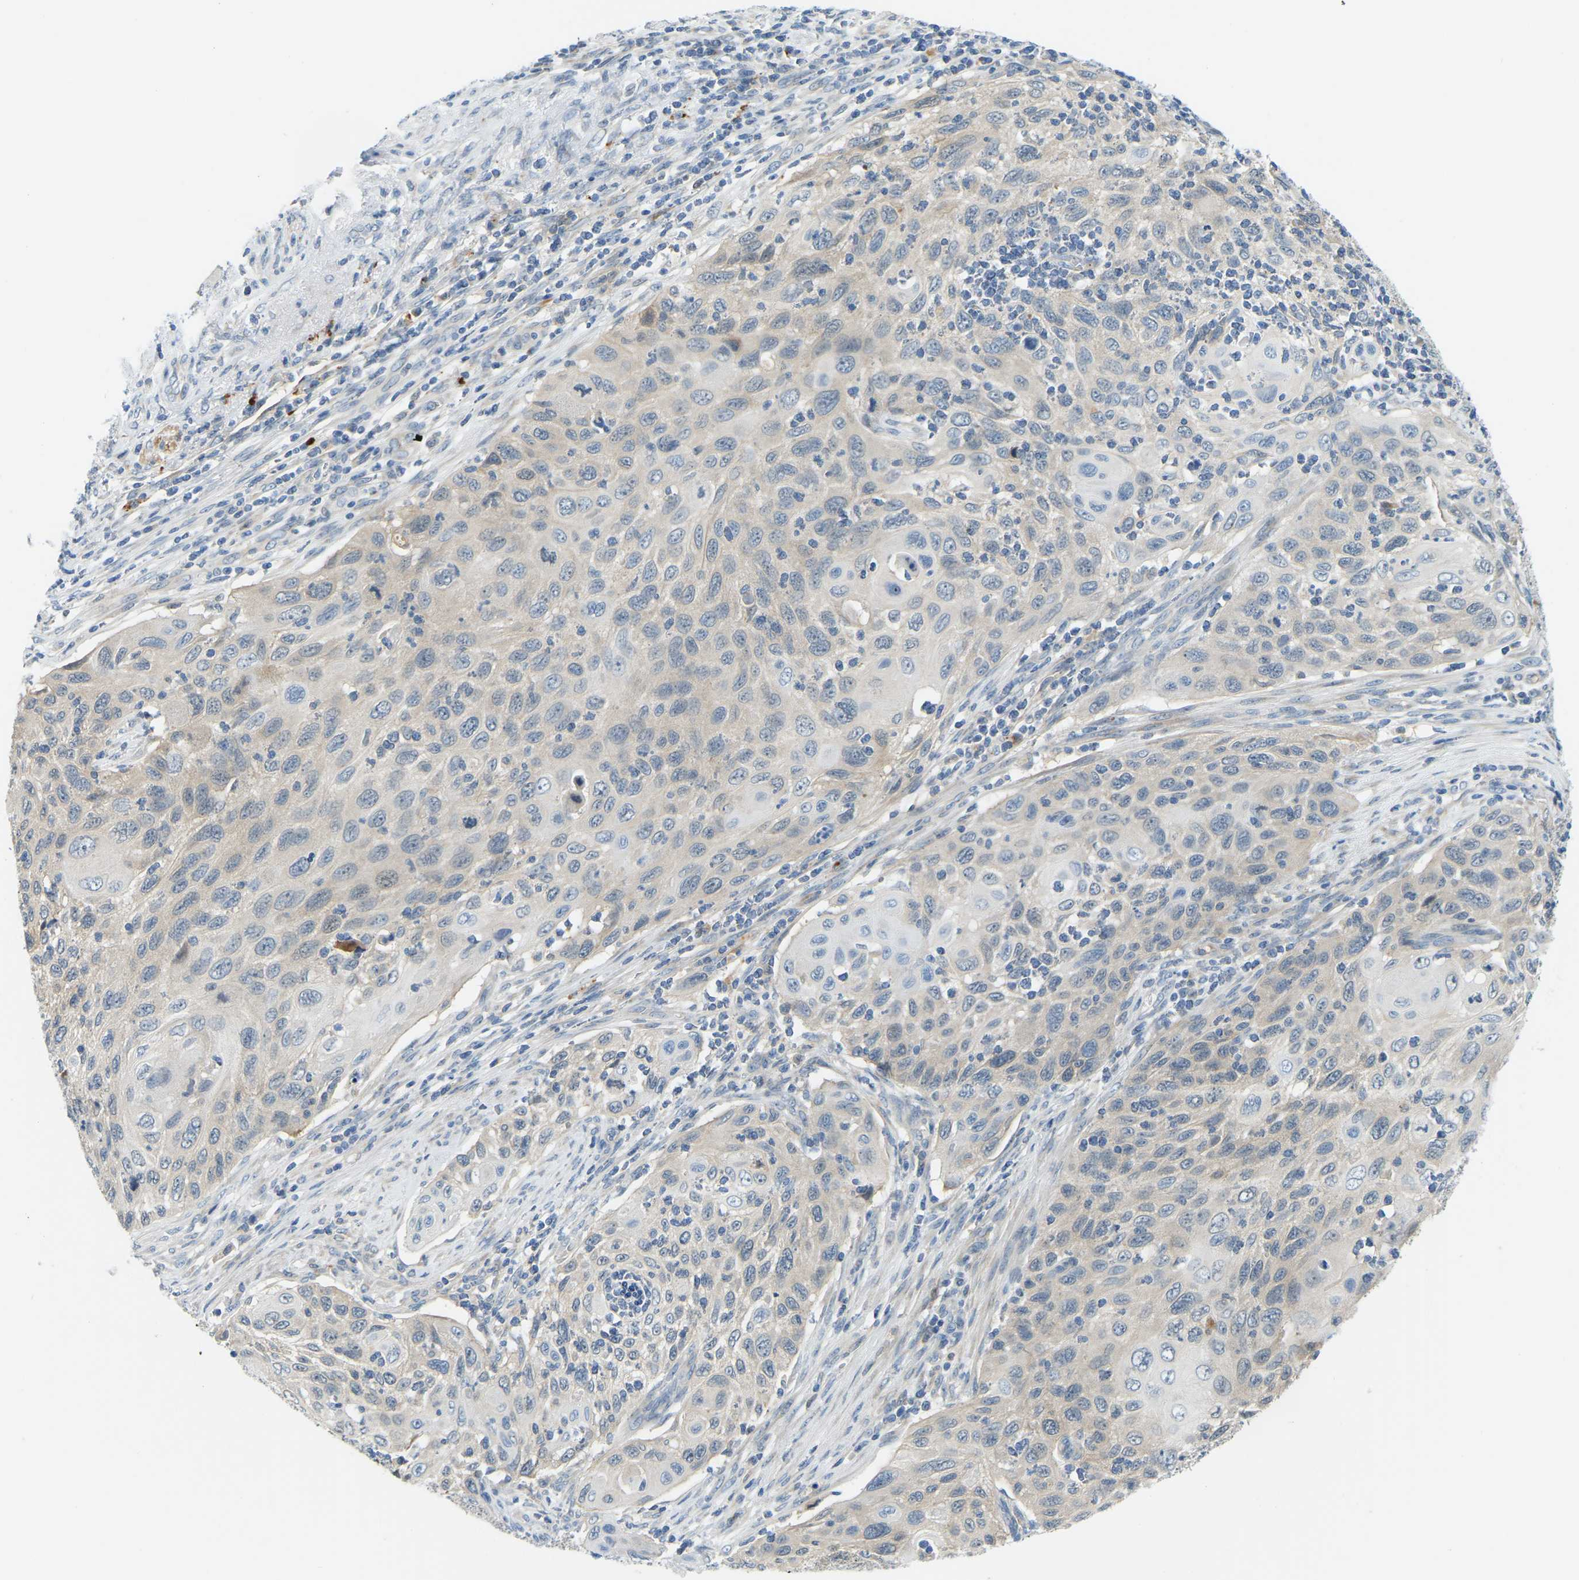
{"staining": {"intensity": "negative", "quantity": "none", "location": "none"}, "tissue": "cervical cancer", "cell_type": "Tumor cells", "image_type": "cancer", "snomed": [{"axis": "morphology", "description": "Squamous cell carcinoma, NOS"}, {"axis": "topography", "description": "Cervix"}], "caption": "Squamous cell carcinoma (cervical) was stained to show a protein in brown. There is no significant positivity in tumor cells.", "gene": "NME8", "patient": {"sex": "female", "age": 70}}